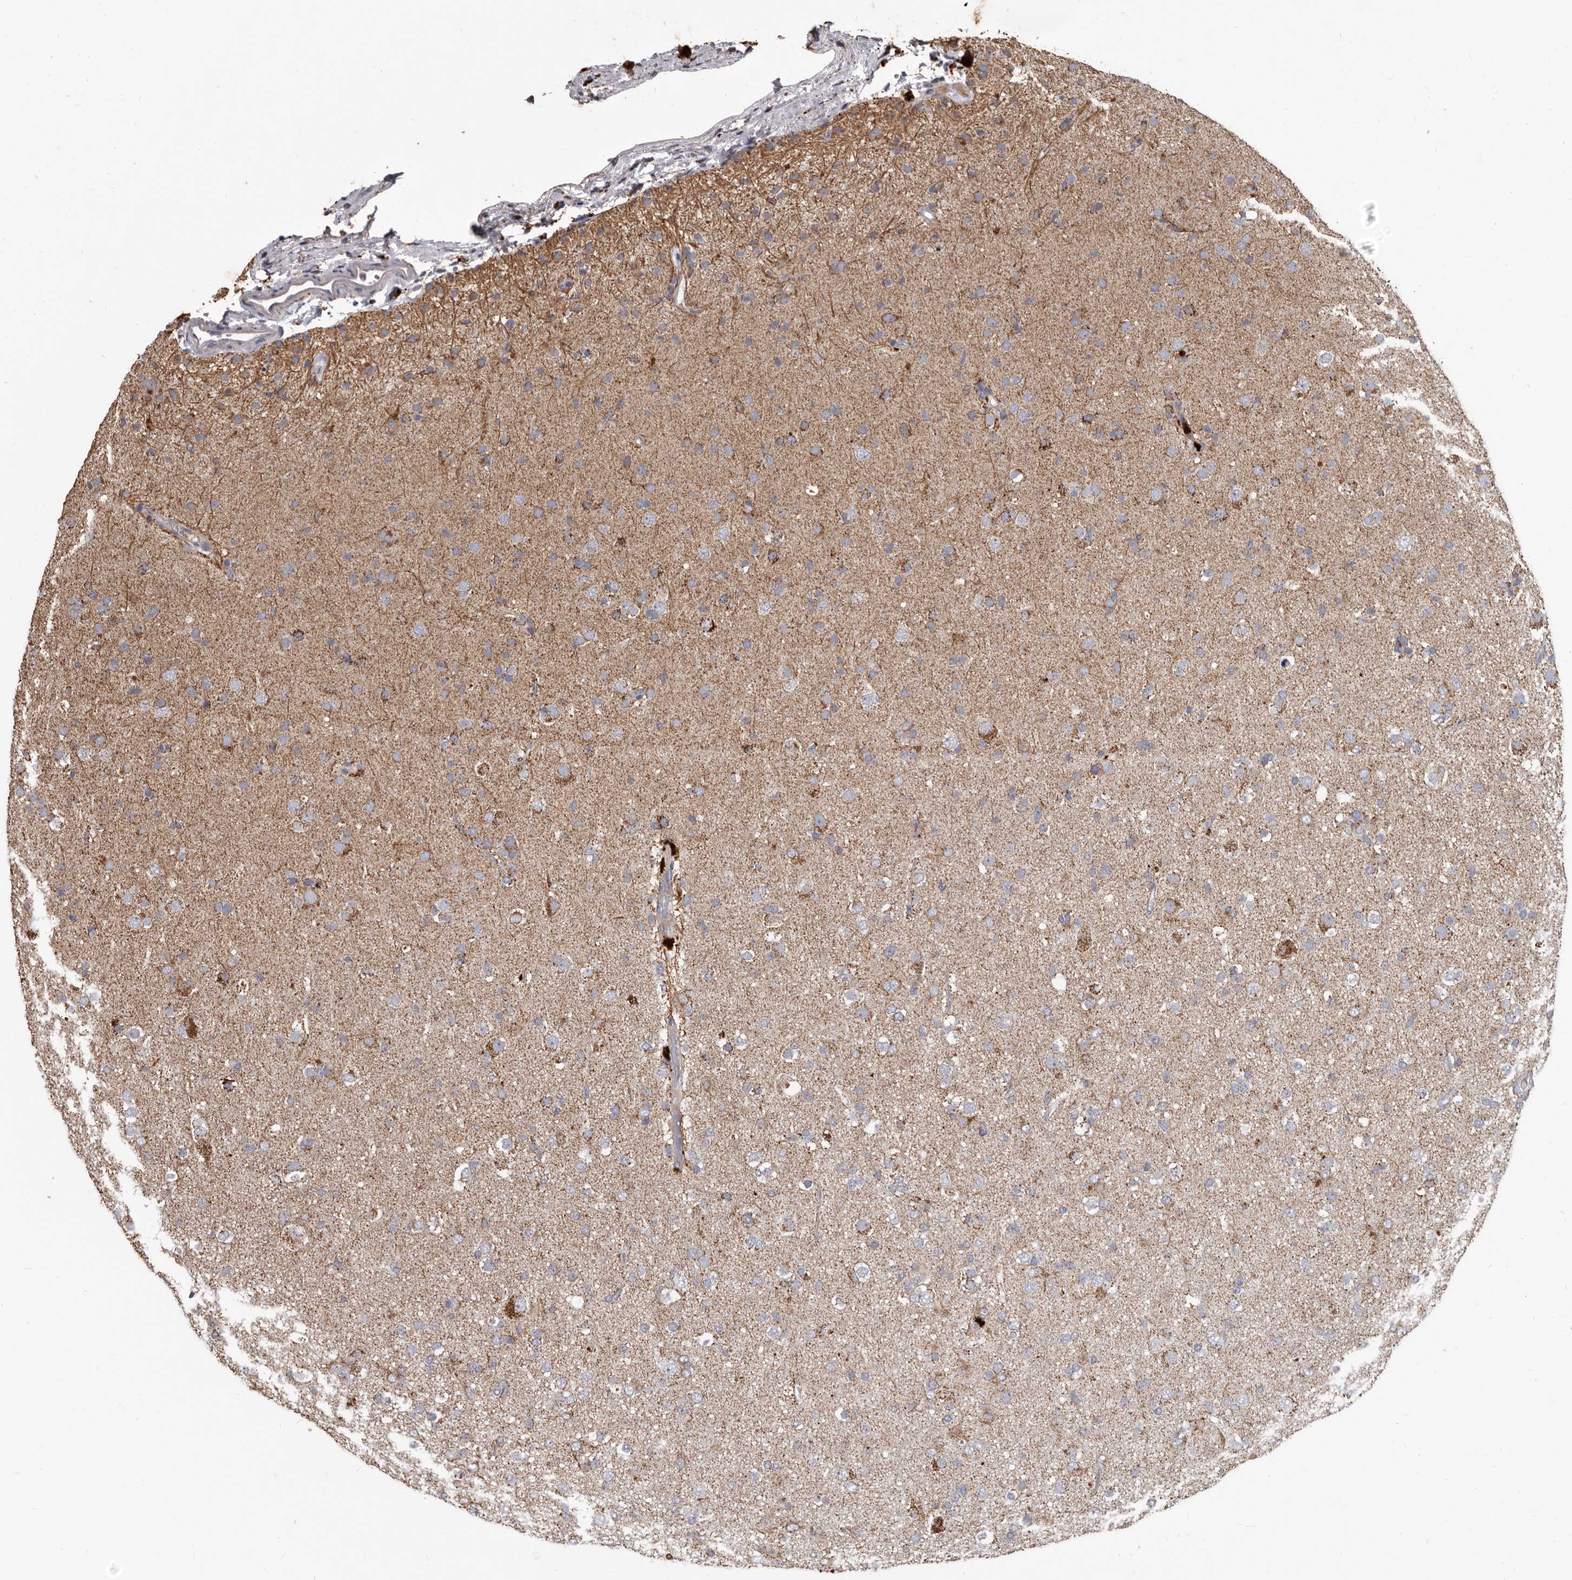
{"staining": {"intensity": "weak", "quantity": "<25%", "location": "cytoplasmic/membranous"}, "tissue": "glioma", "cell_type": "Tumor cells", "image_type": "cancer", "snomed": [{"axis": "morphology", "description": "Glioma, malignant, Low grade"}, {"axis": "topography", "description": "Brain"}], "caption": "The photomicrograph exhibits no staining of tumor cells in low-grade glioma (malignant).", "gene": "ALDH5A1", "patient": {"sex": "male", "age": 65}}